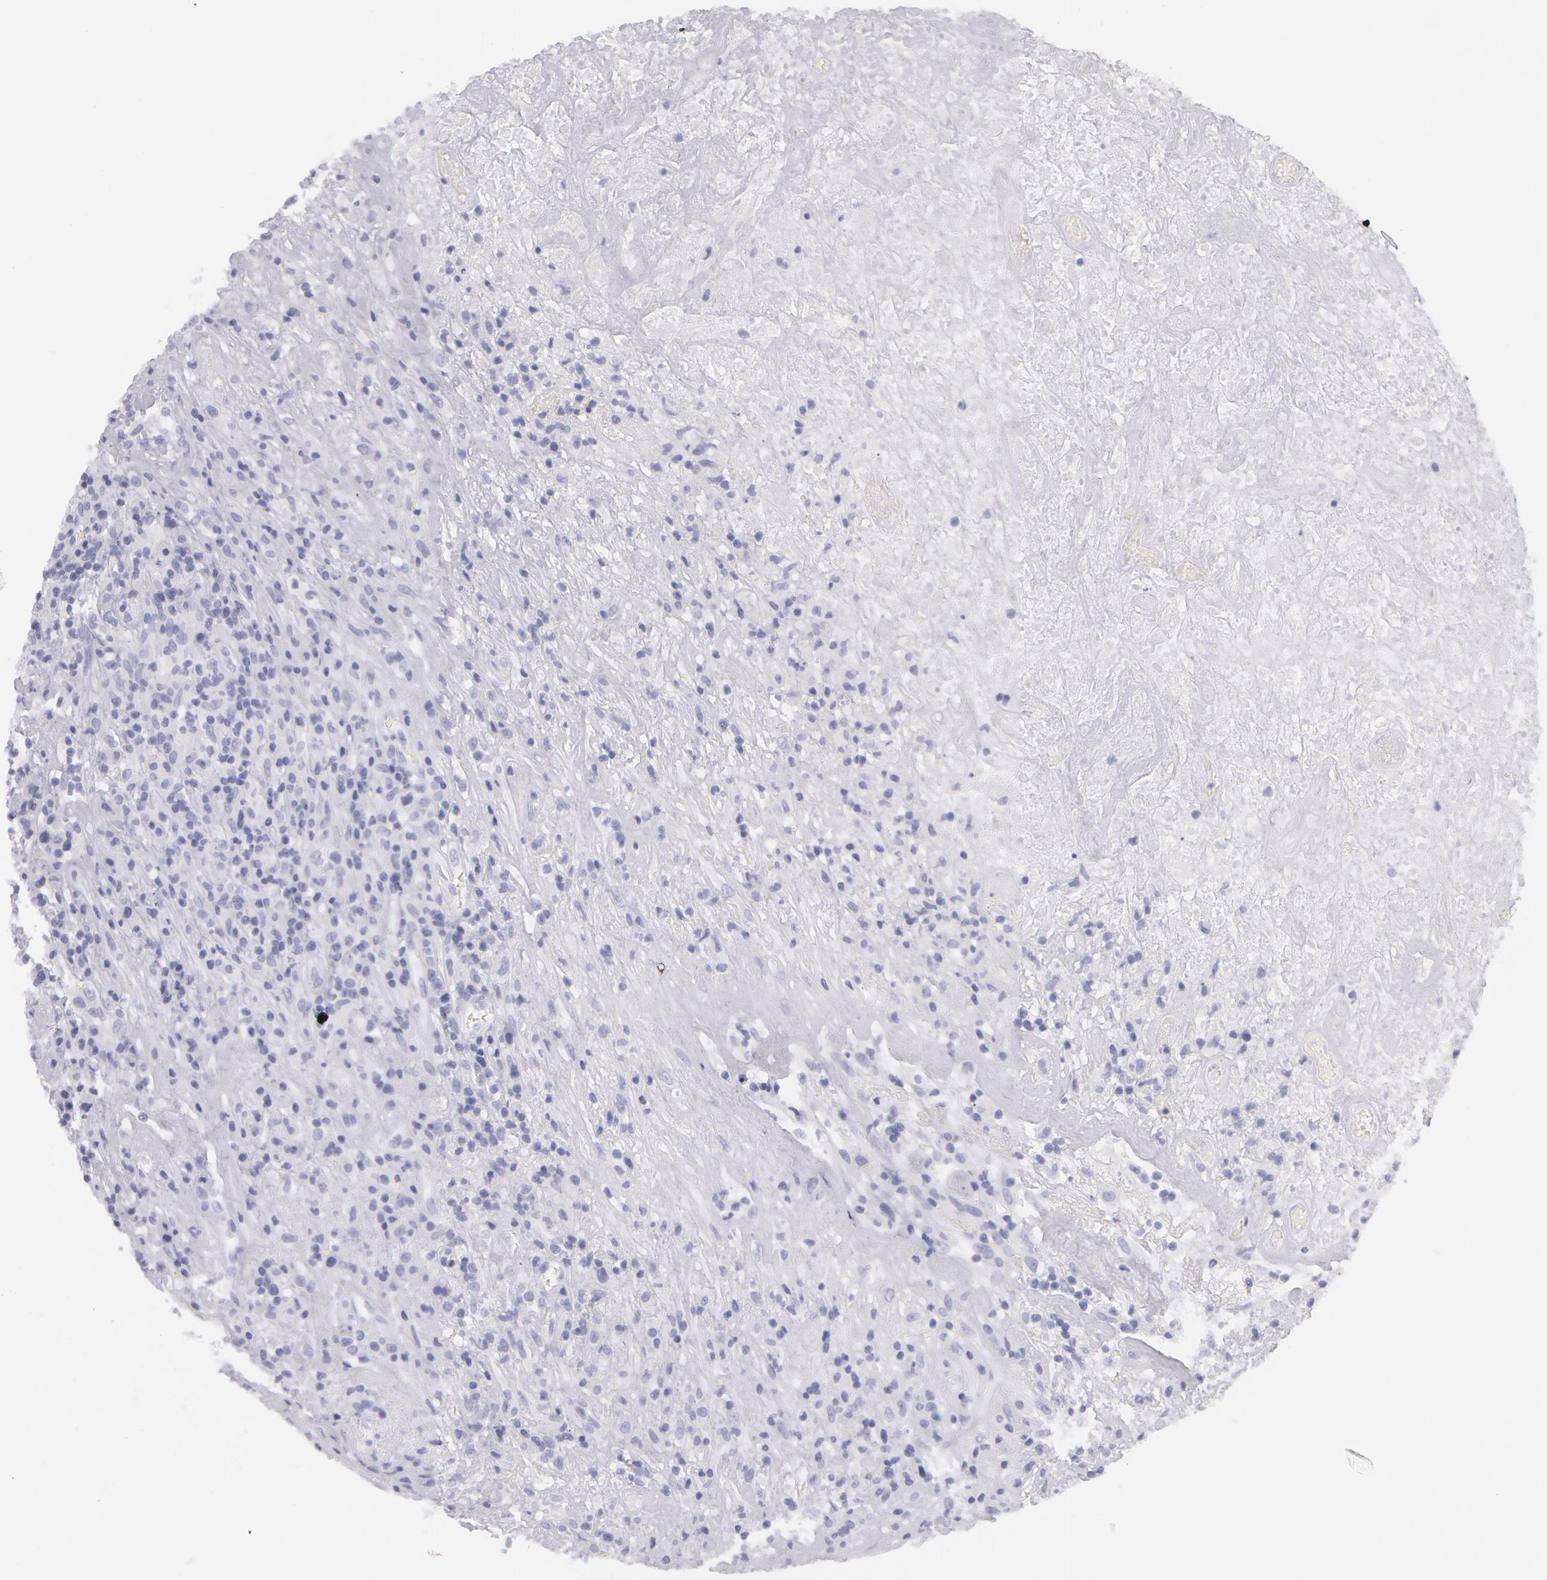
{"staining": {"intensity": "negative", "quantity": "none", "location": "none"}, "tissue": "lymphoma", "cell_type": "Tumor cells", "image_type": "cancer", "snomed": [{"axis": "morphology", "description": "Hodgkin's disease, NOS"}, {"axis": "topography", "description": "Lymph node"}], "caption": "Immunohistochemistry image of neoplastic tissue: lymphoma stained with DAB demonstrates no significant protein positivity in tumor cells.", "gene": "AMACR", "patient": {"sex": "male", "age": 46}}